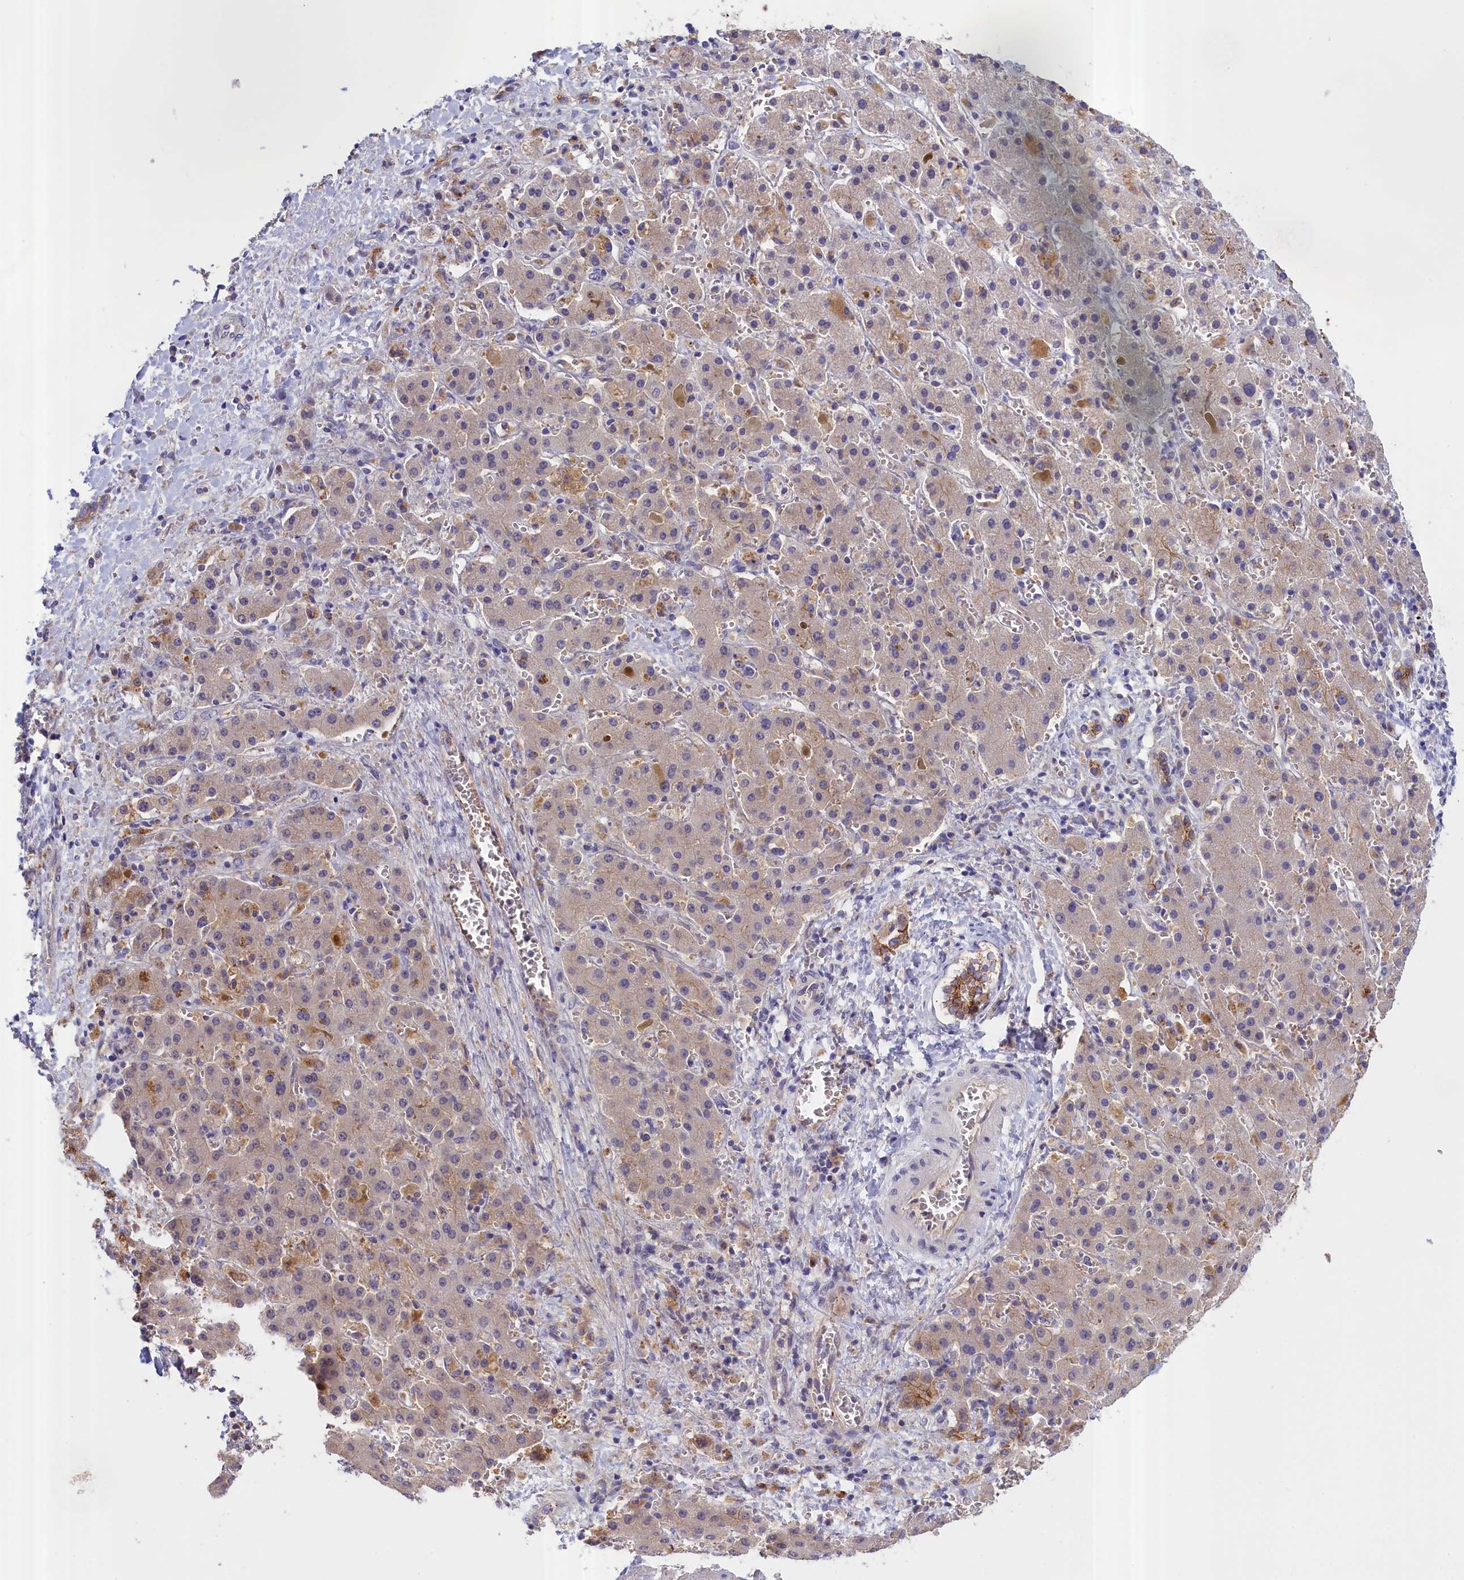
{"staining": {"intensity": "negative", "quantity": "none", "location": "none"}, "tissue": "liver cancer", "cell_type": "Tumor cells", "image_type": "cancer", "snomed": [{"axis": "morphology", "description": "Cholangiocarcinoma"}, {"axis": "topography", "description": "Liver"}], "caption": "Tumor cells show no significant protein positivity in liver cholangiocarcinoma.", "gene": "COL19A1", "patient": {"sex": "female", "age": 52}}